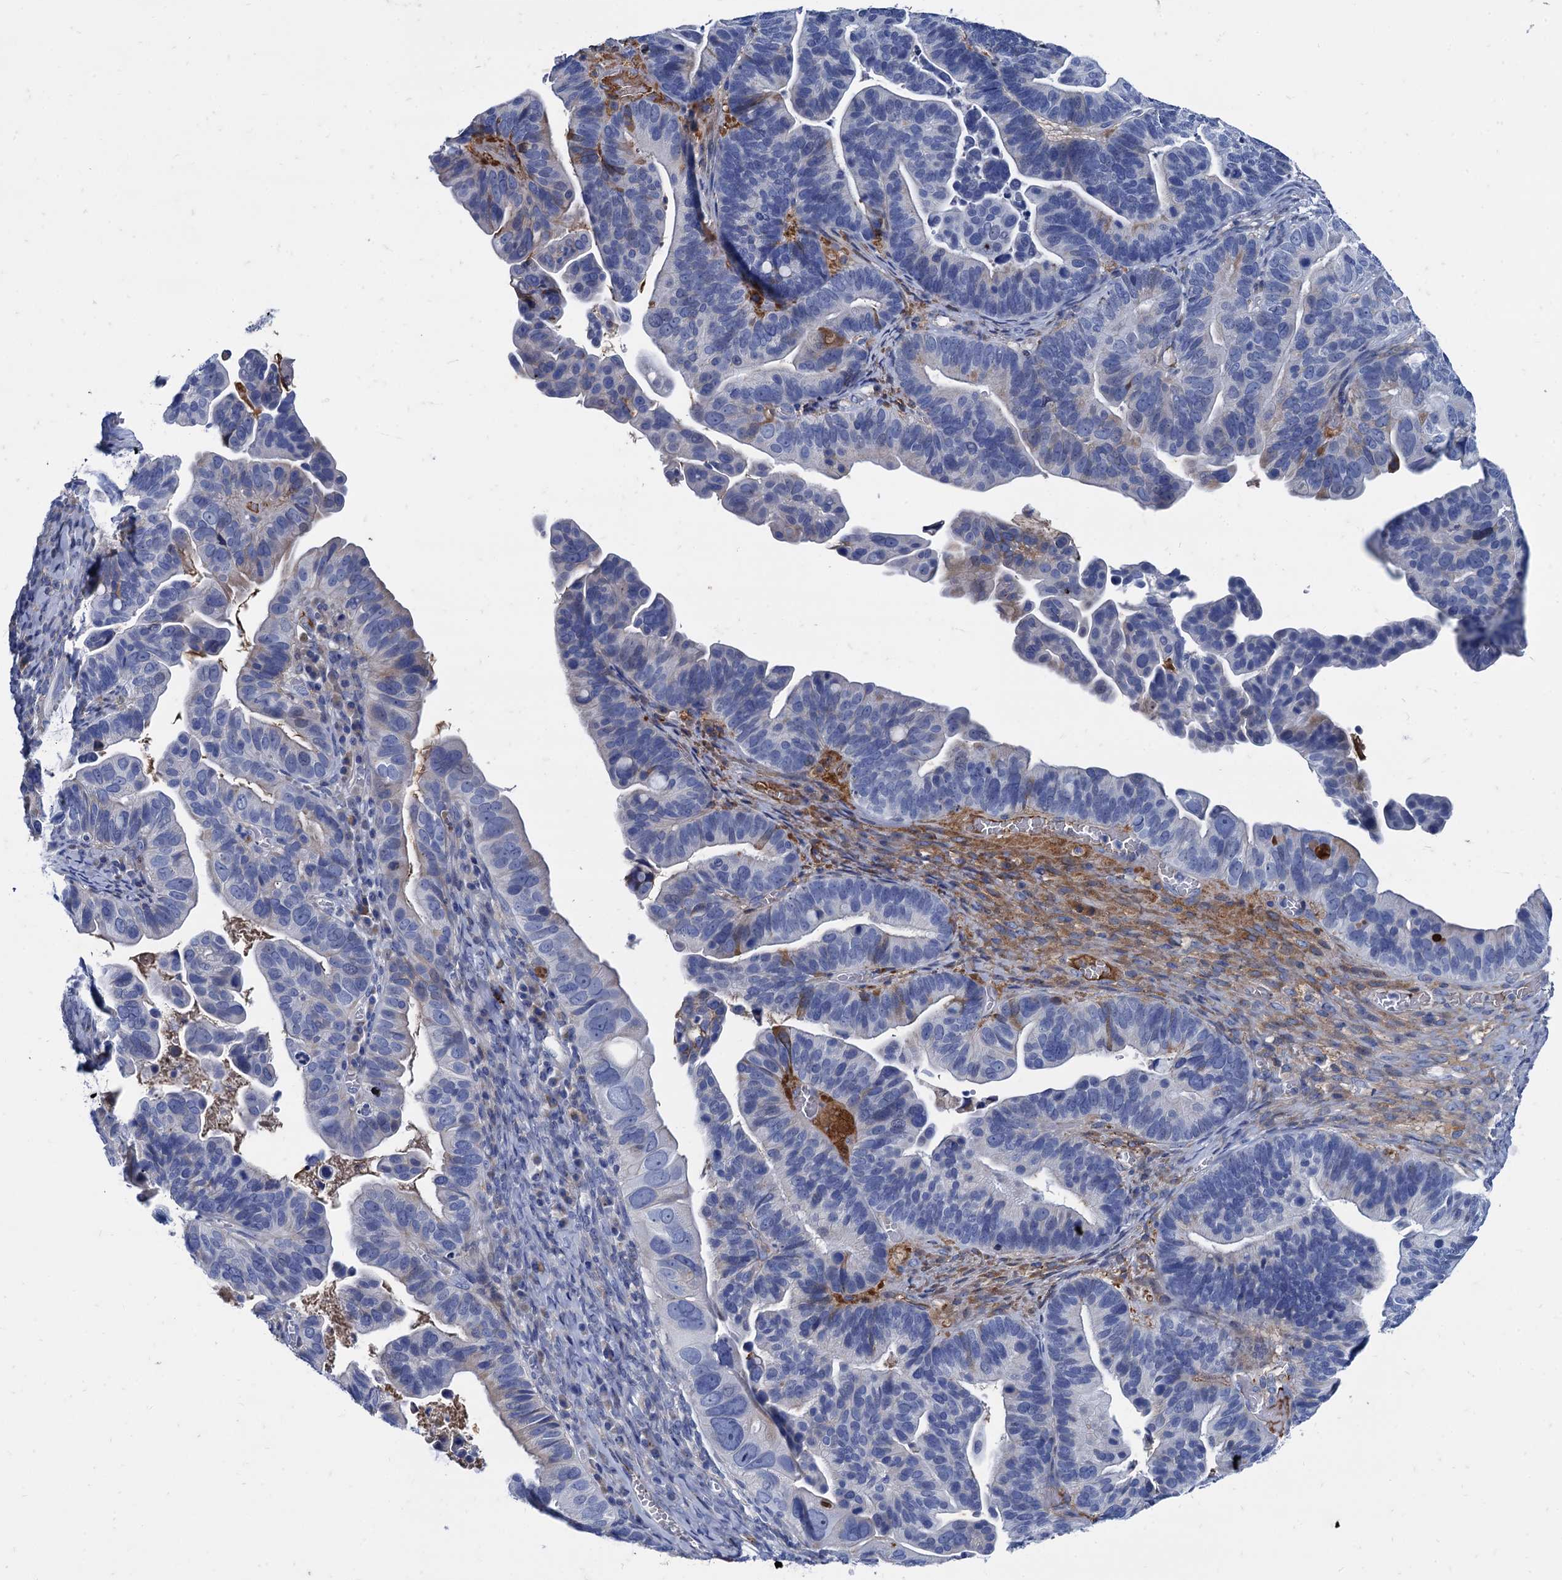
{"staining": {"intensity": "negative", "quantity": "none", "location": "none"}, "tissue": "ovarian cancer", "cell_type": "Tumor cells", "image_type": "cancer", "snomed": [{"axis": "morphology", "description": "Cystadenocarcinoma, serous, NOS"}, {"axis": "topography", "description": "Ovary"}], "caption": "IHC of human serous cystadenocarcinoma (ovarian) shows no positivity in tumor cells. The staining was performed using DAB (3,3'-diaminobenzidine) to visualize the protein expression in brown, while the nuclei were stained in blue with hematoxylin (Magnification: 20x).", "gene": "TMEM72", "patient": {"sex": "female", "age": 56}}